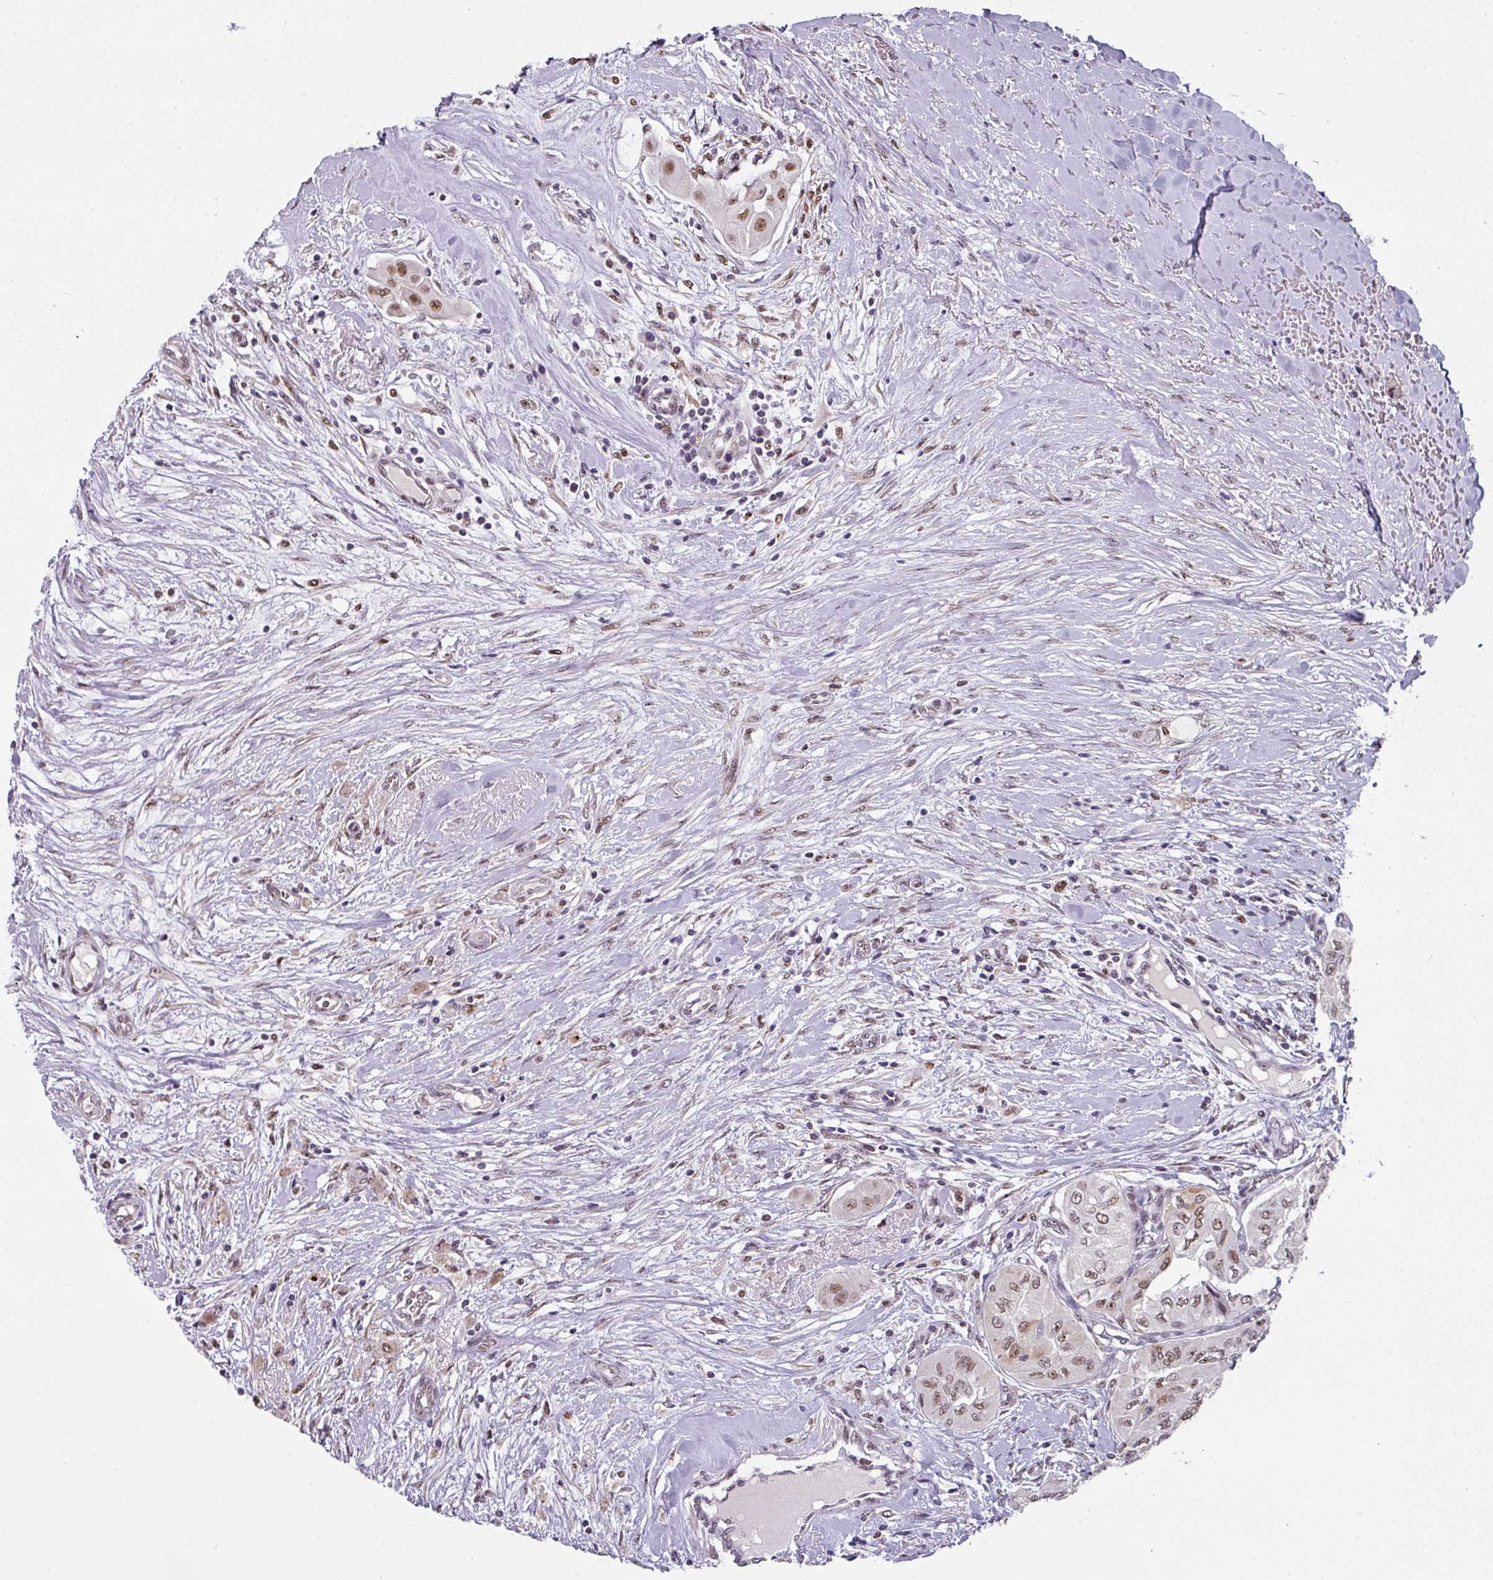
{"staining": {"intensity": "moderate", "quantity": ">75%", "location": "nuclear"}, "tissue": "thyroid cancer", "cell_type": "Tumor cells", "image_type": "cancer", "snomed": [{"axis": "morphology", "description": "Papillary adenocarcinoma, NOS"}, {"axis": "topography", "description": "Thyroid gland"}], "caption": "A histopathology image of human papillary adenocarcinoma (thyroid) stained for a protein demonstrates moderate nuclear brown staining in tumor cells.", "gene": "RAD50", "patient": {"sex": "female", "age": 59}}